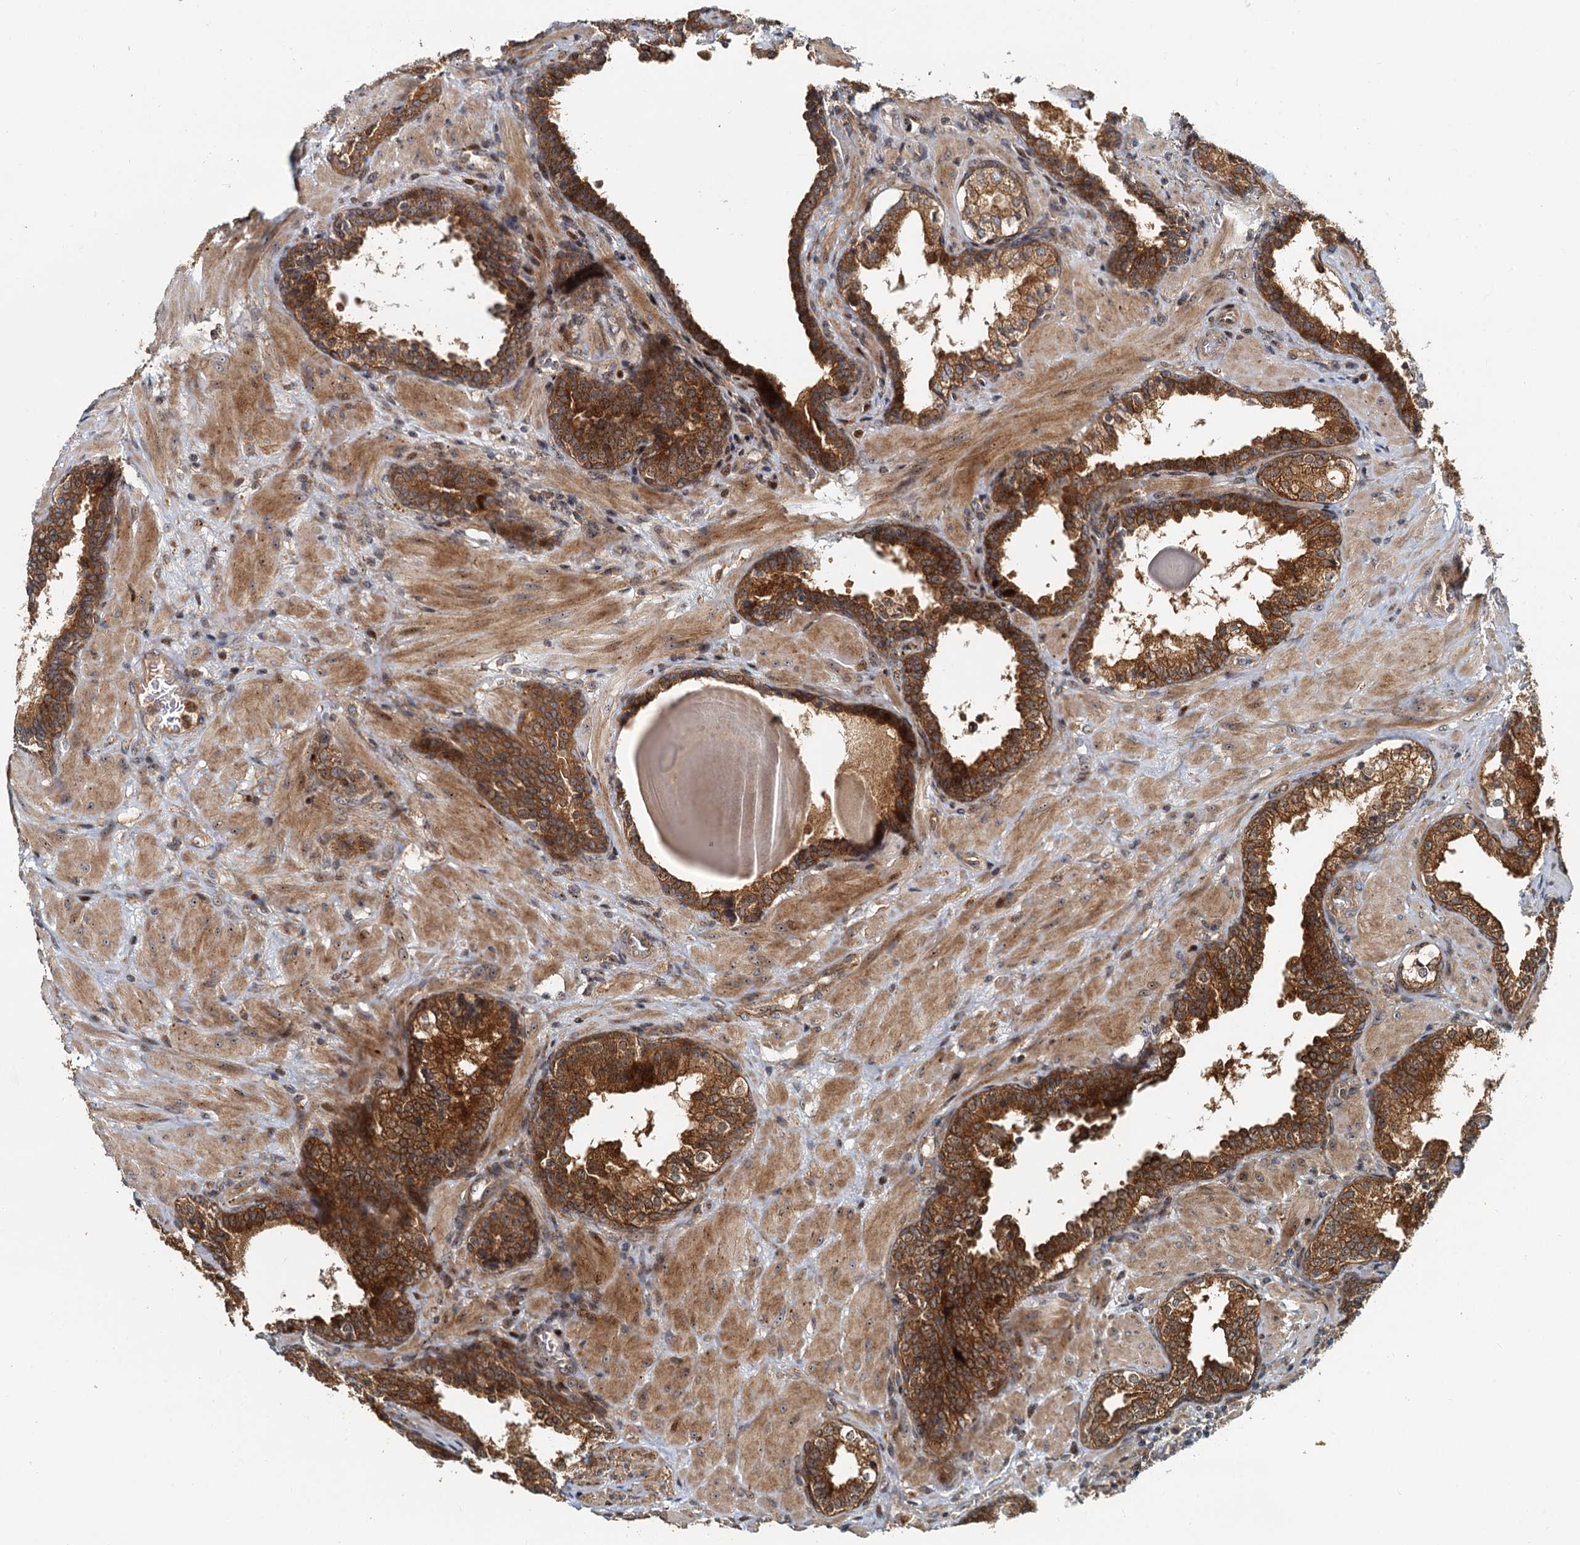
{"staining": {"intensity": "strong", "quantity": ">75%", "location": "cytoplasmic/membranous,nuclear"}, "tissue": "prostate cancer", "cell_type": "Tumor cells", "image_type": "cancer", "snomed": [{"axis": "morphology", "description": "Adenocarcinoma, Low grade"}, {"axis": "topography", "description": "Prostate"}], "caption": "Protein staining of low-grade adenocarcinoma (prostate) tissue exhibits strong cytoplasmic/membranous and nuclear positivity in about >75% of tumor cells.", "gene": "TOLLIP", "patient": {"sex": "male", "age": 60}}